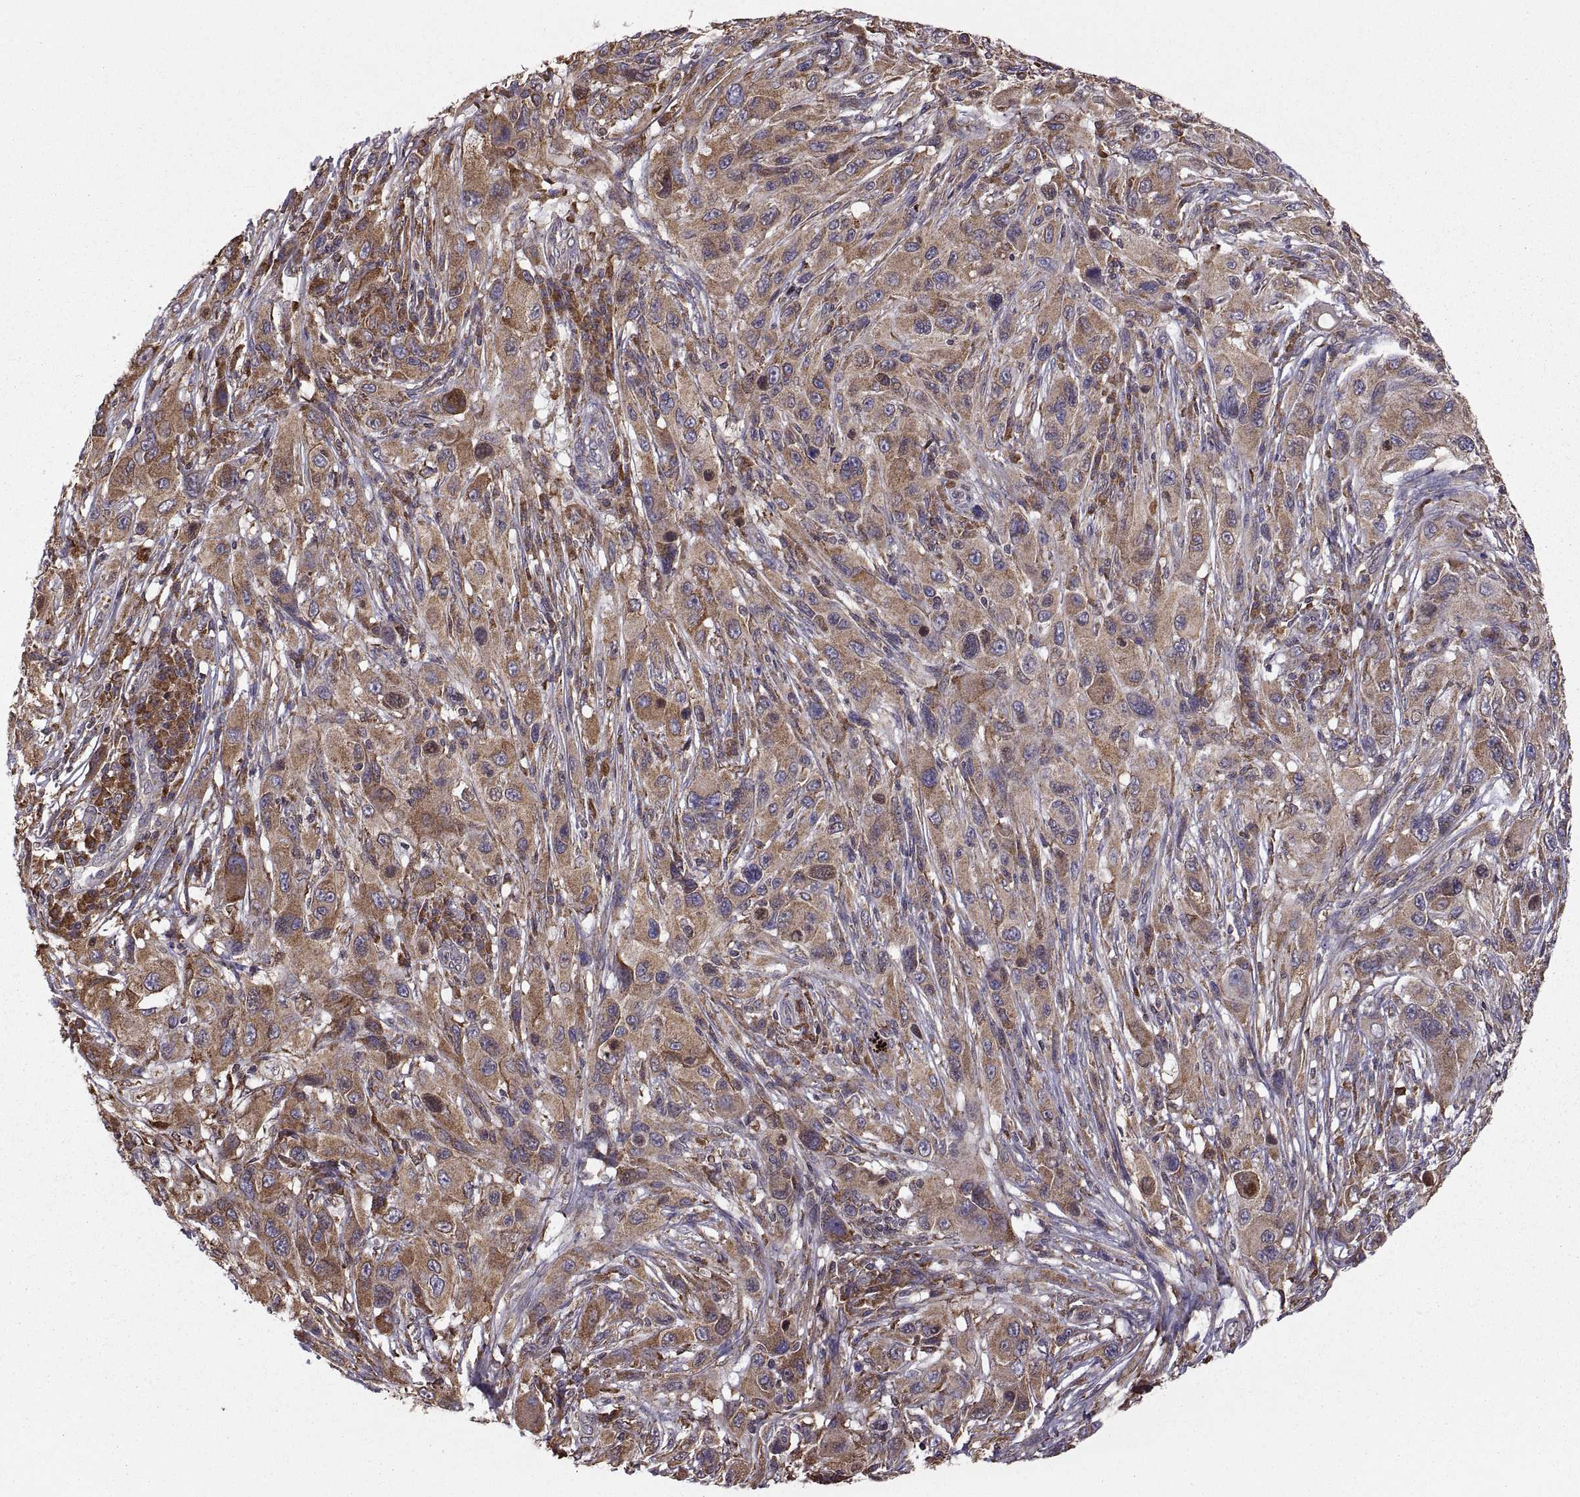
{"staining": {"intensity": "moderate", "quantity": "<25%", "location": "cytoplasmic/membranous"}, "tissue": "melanoma", "cell_type": "Tumor cells", "image_type": "cancer", "snomed": [{"axis": "morphology", "description": "Malignant melanoma, NOS"}, {"axis": "topography", "description": "Skin"}], "caption": "Human malignant melanoma stained with a protein marker shows moderate staining in tumor cells.", "gene": "PDIA3", "patient": {"sex": "male", "age": 53}}